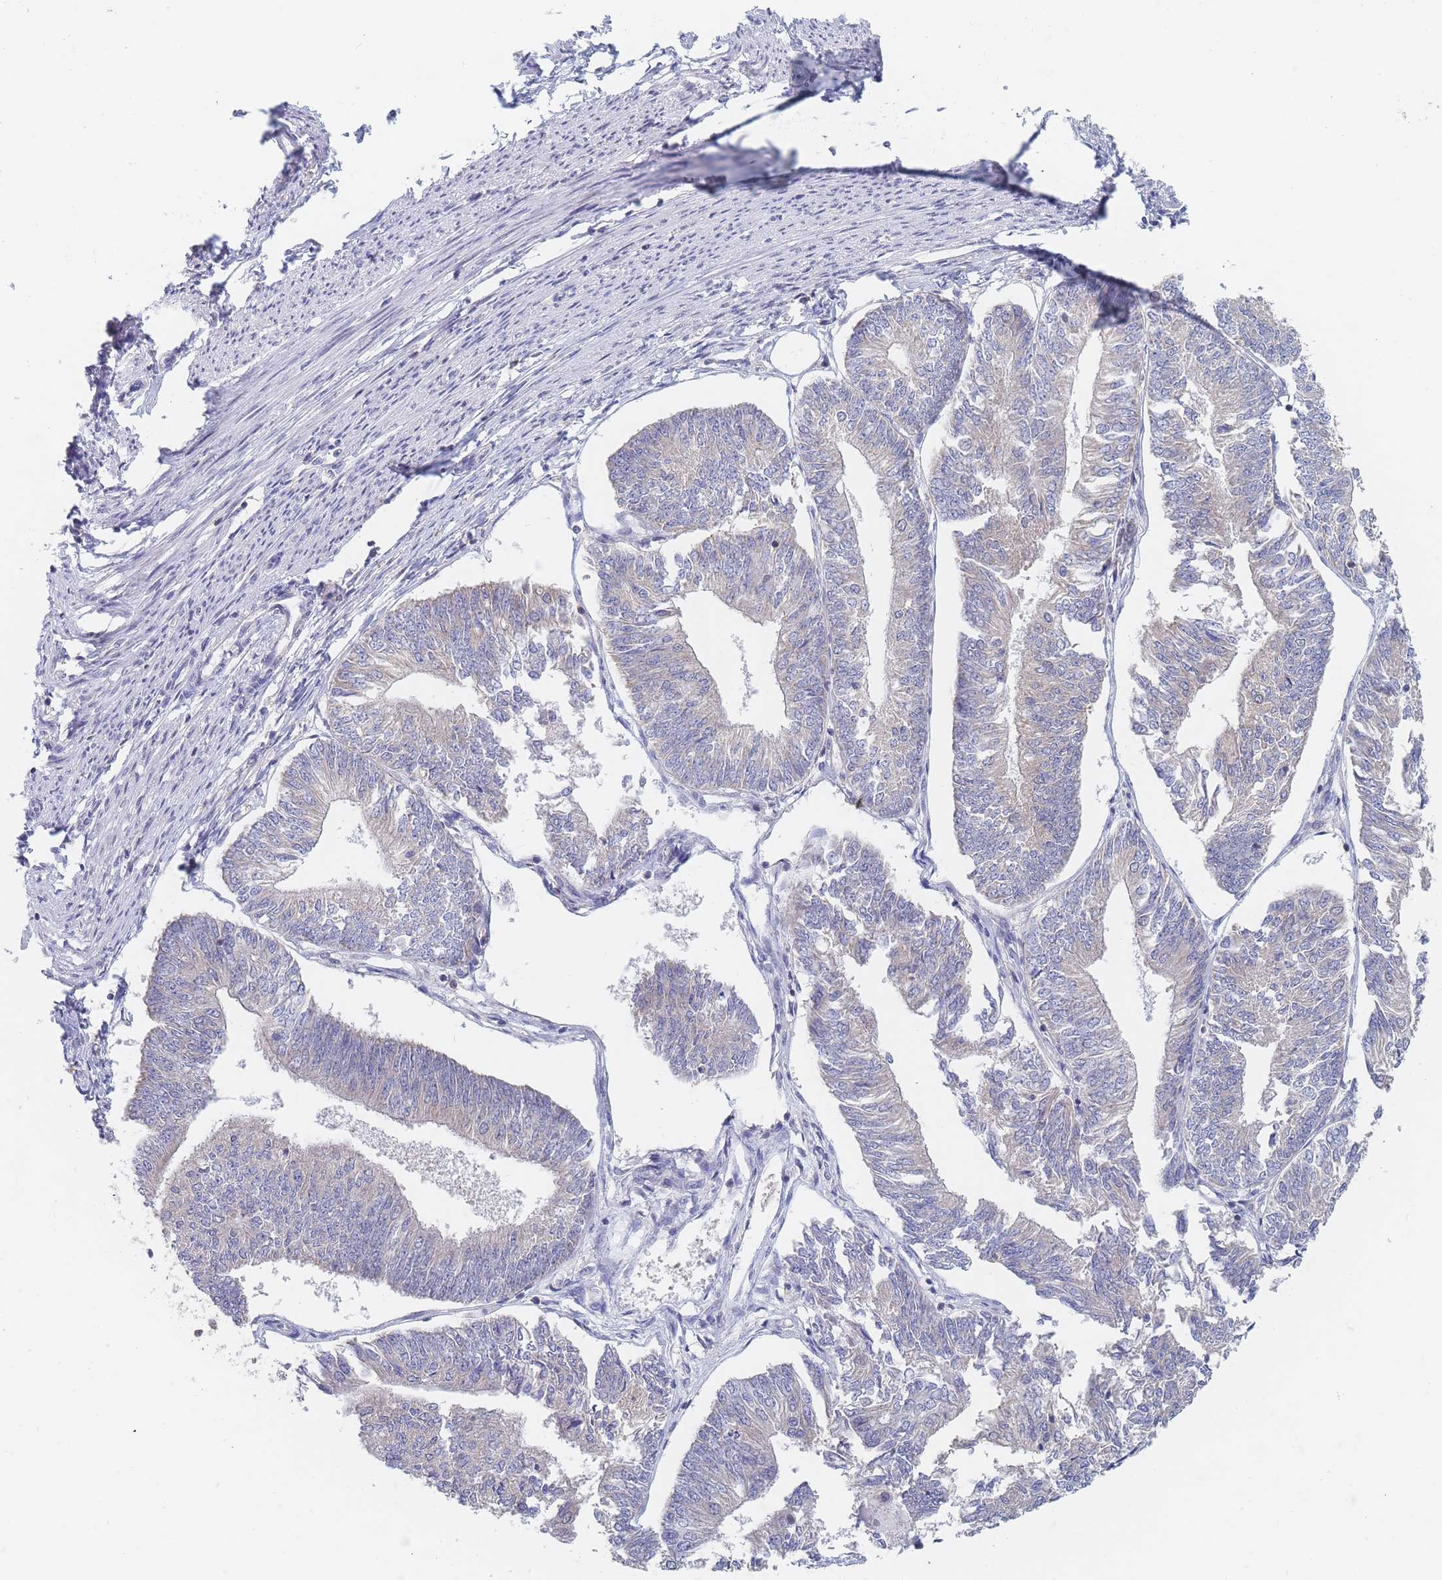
{"staining": {"intensity": "weak", "quantity": "<25%", "location": "cytoplasmic/membranous"}, "tissue": "endometrial cancer", "cell_type": "Tumor cells", "image_type": "cancer", "snomed": [{"axis": "morphology", "description": "Adenocarcinoma, NOS"}, {"axis": "topography", "description": "Endometrium"}], "caption": "Endometrial cancer was stained to show a protein in brown. There is no significant staining in tumor cells. Nuclei are stained in blue.", "gene": "PPP6C", "patient": {"sex": "female", "age": 58}}